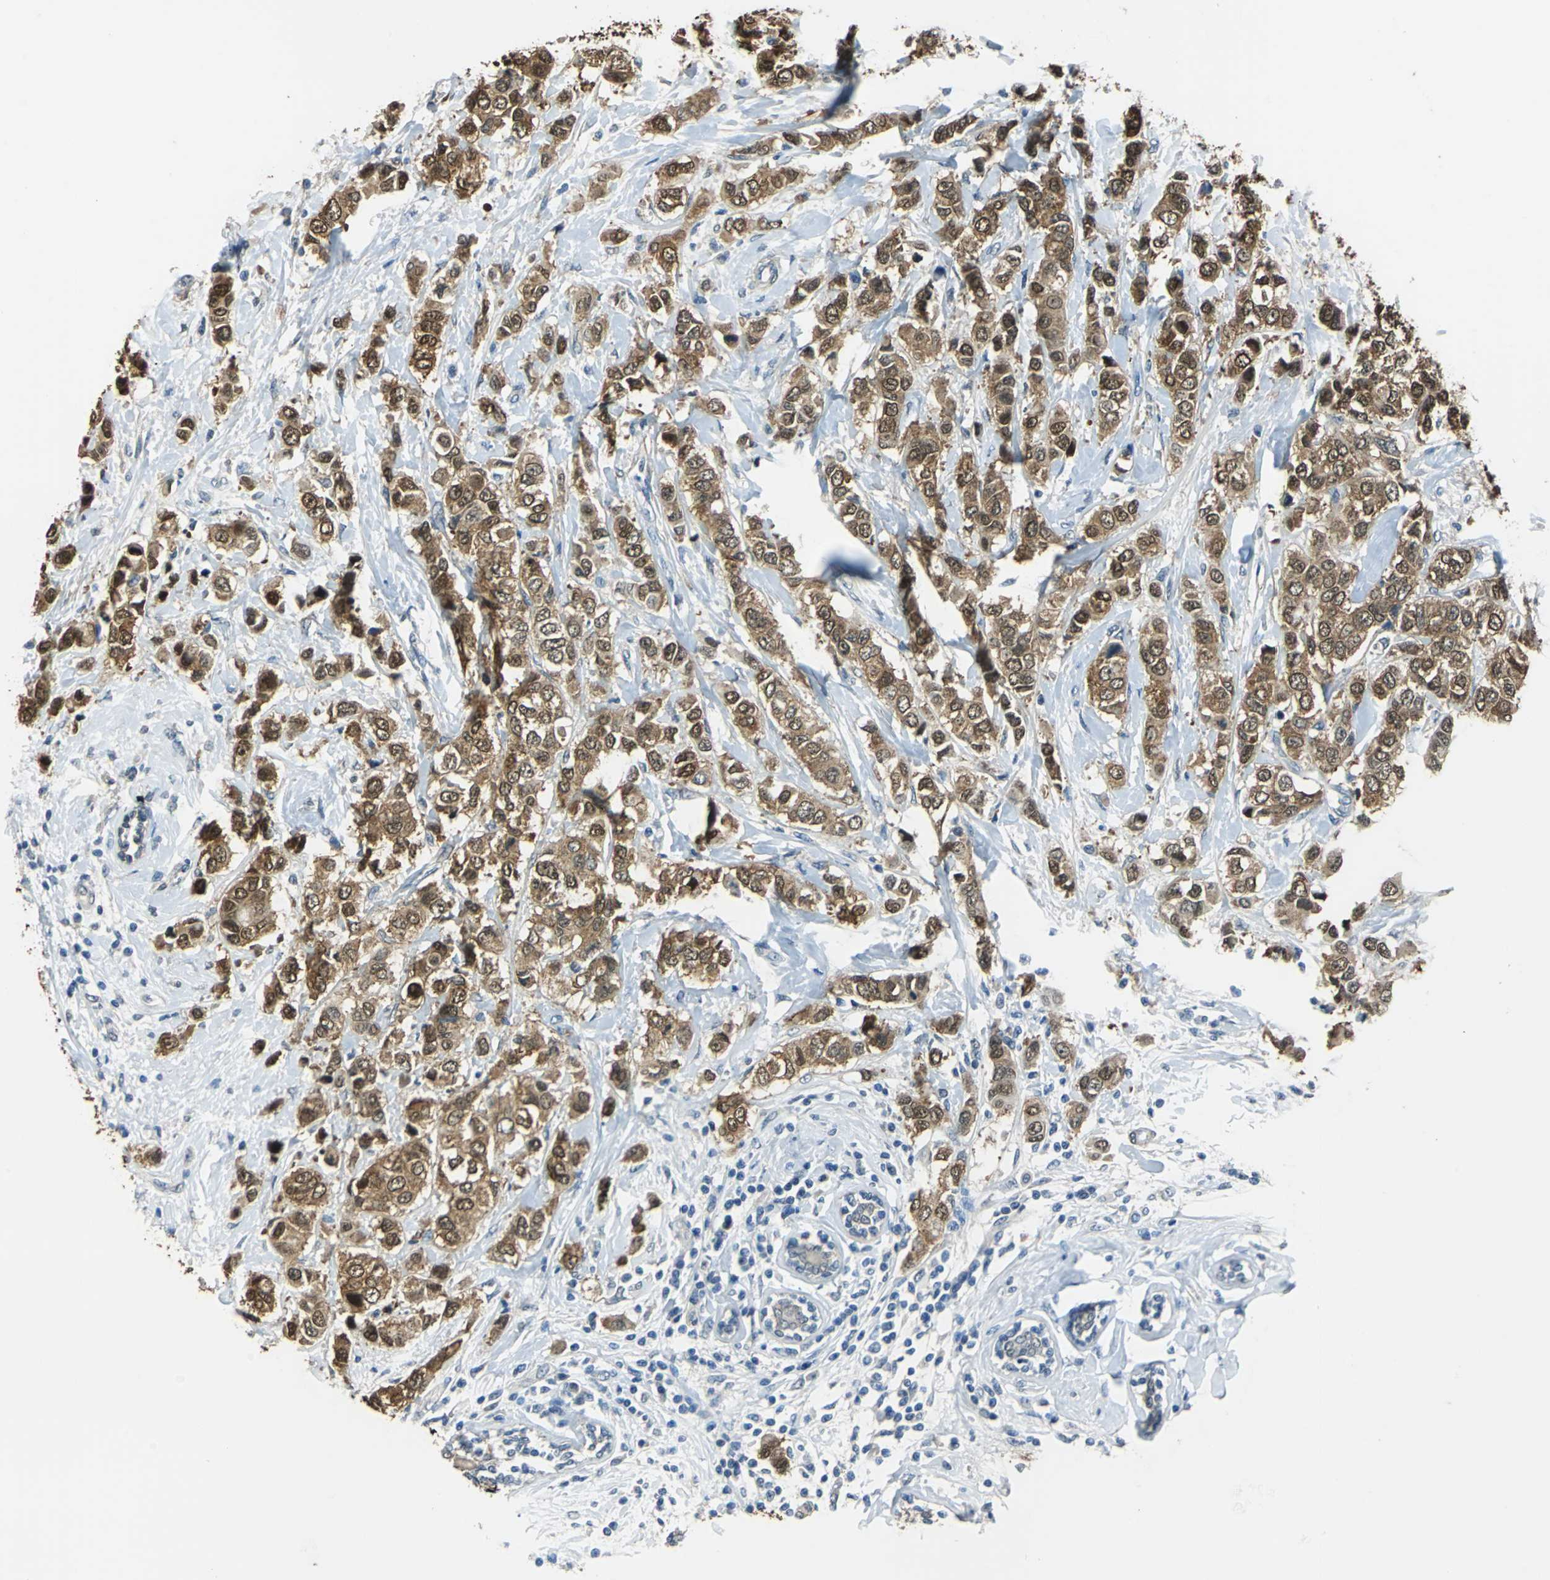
{"staining": {"intensity": "strong", "quantity": ">75%", "location": "cytoplasmic/membranous,nuclear"}, "tissue": "breast cancer", "cell_type": "Tumor cells", "image_type": "cancer", "snomed": [{"axis": "morphology", "description": "Duct carcinoma"}, {"axis": "topography", "description": "Breast"}], "caption": "This photomicrograph displays immunohistochemistry staining of human breast cancer (infiltrating ductal carcinoma), with high strong cytoplasmic/membranous and nuclear positivity in approximately >75% of tumor cells.", "gene": "FKBP4", "patient": {"sex": "female", "age": 50}}